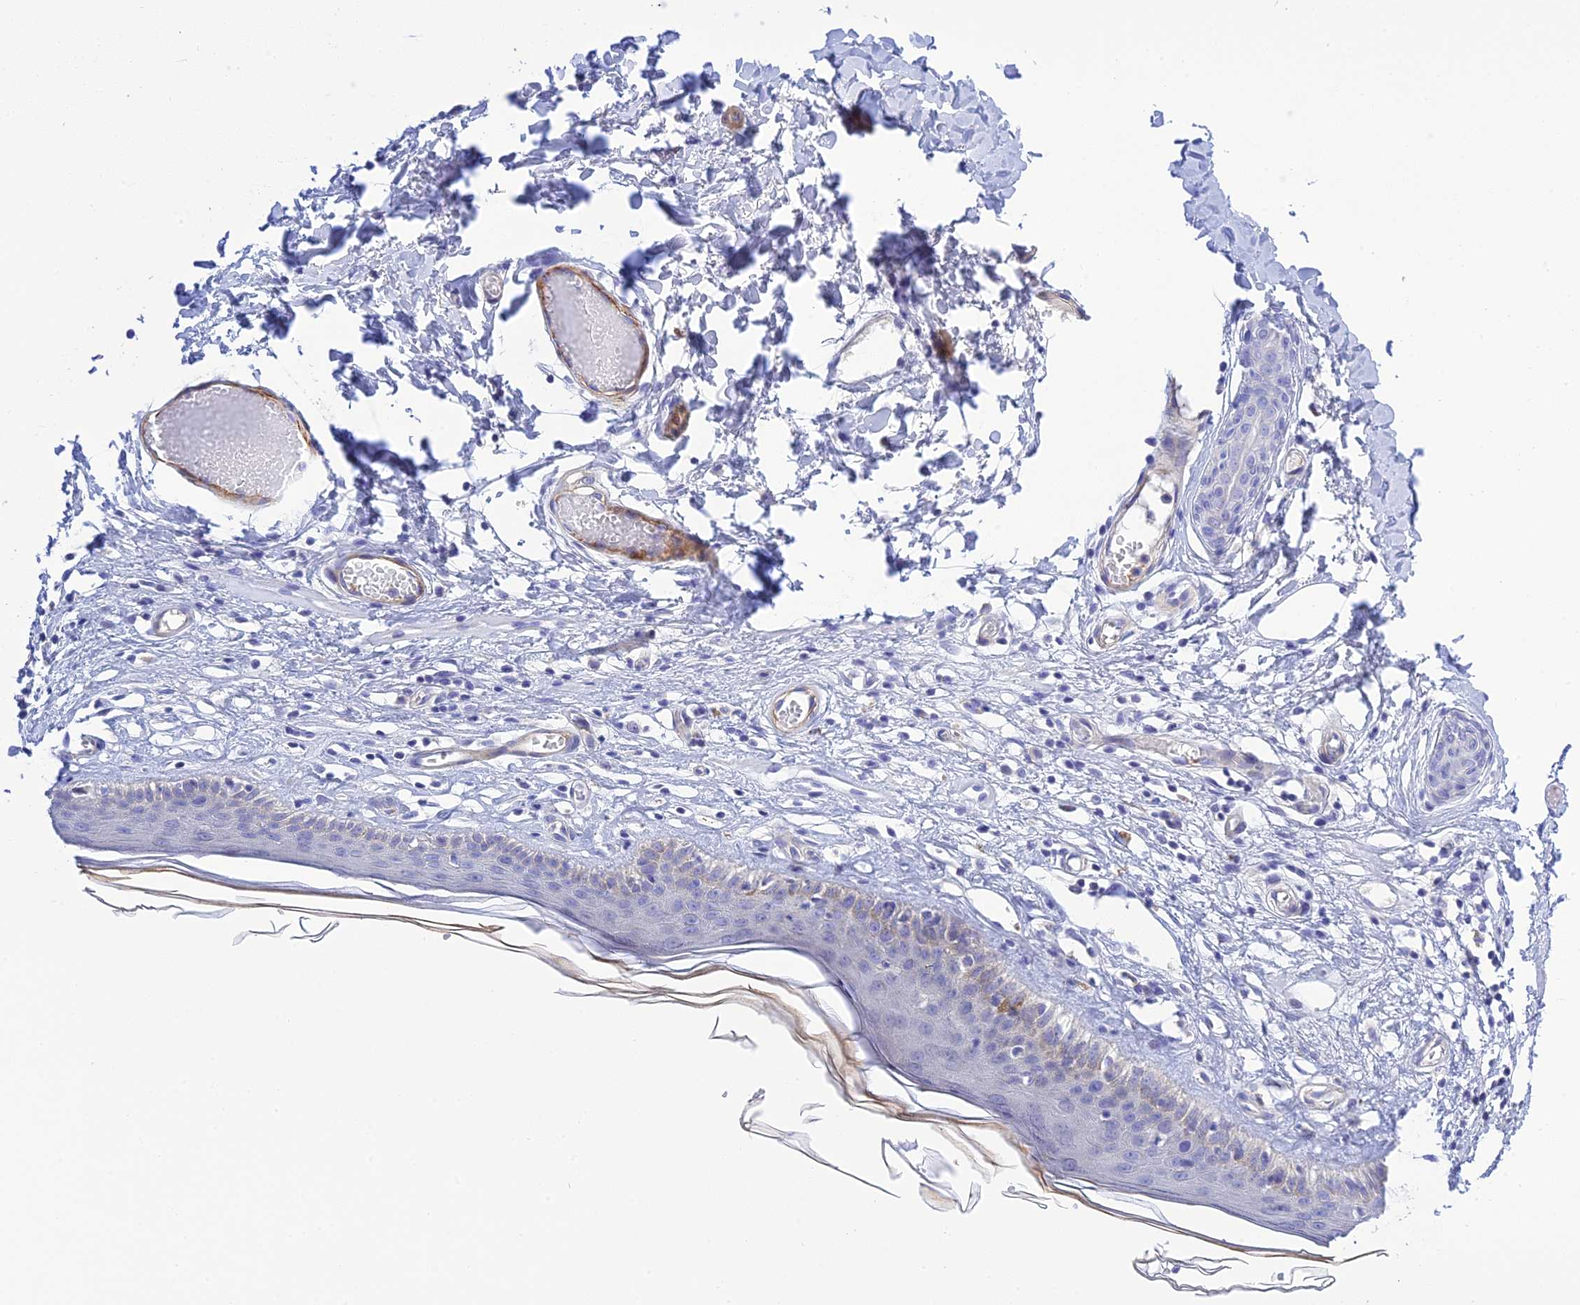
{"staining": {"intensity": "negative", "quantity": "none", "location": "none"}, "tissue": "skin", "cell_type": "Epidermal cells", "image_type": "normal", "snomed": [{"axis": "morphology", "description": "Normal tissue, NOS"}, {"axis": "topography", "description": "Adipose tissue"}, {"axis": "topography", "description": "Vascular tissue"}, {"axis": "topography", "description": "Vulva"}, {"axis": "topography", "description": "Peripheral nerve tissue"}], "caption": "A histopathology image of human skin is negative for staining in epidermal cells. (DAB immunohistochemistry, high magnification).", "gene": "ZDHHC16", "patient": {"sex": "female", "age": 86}}